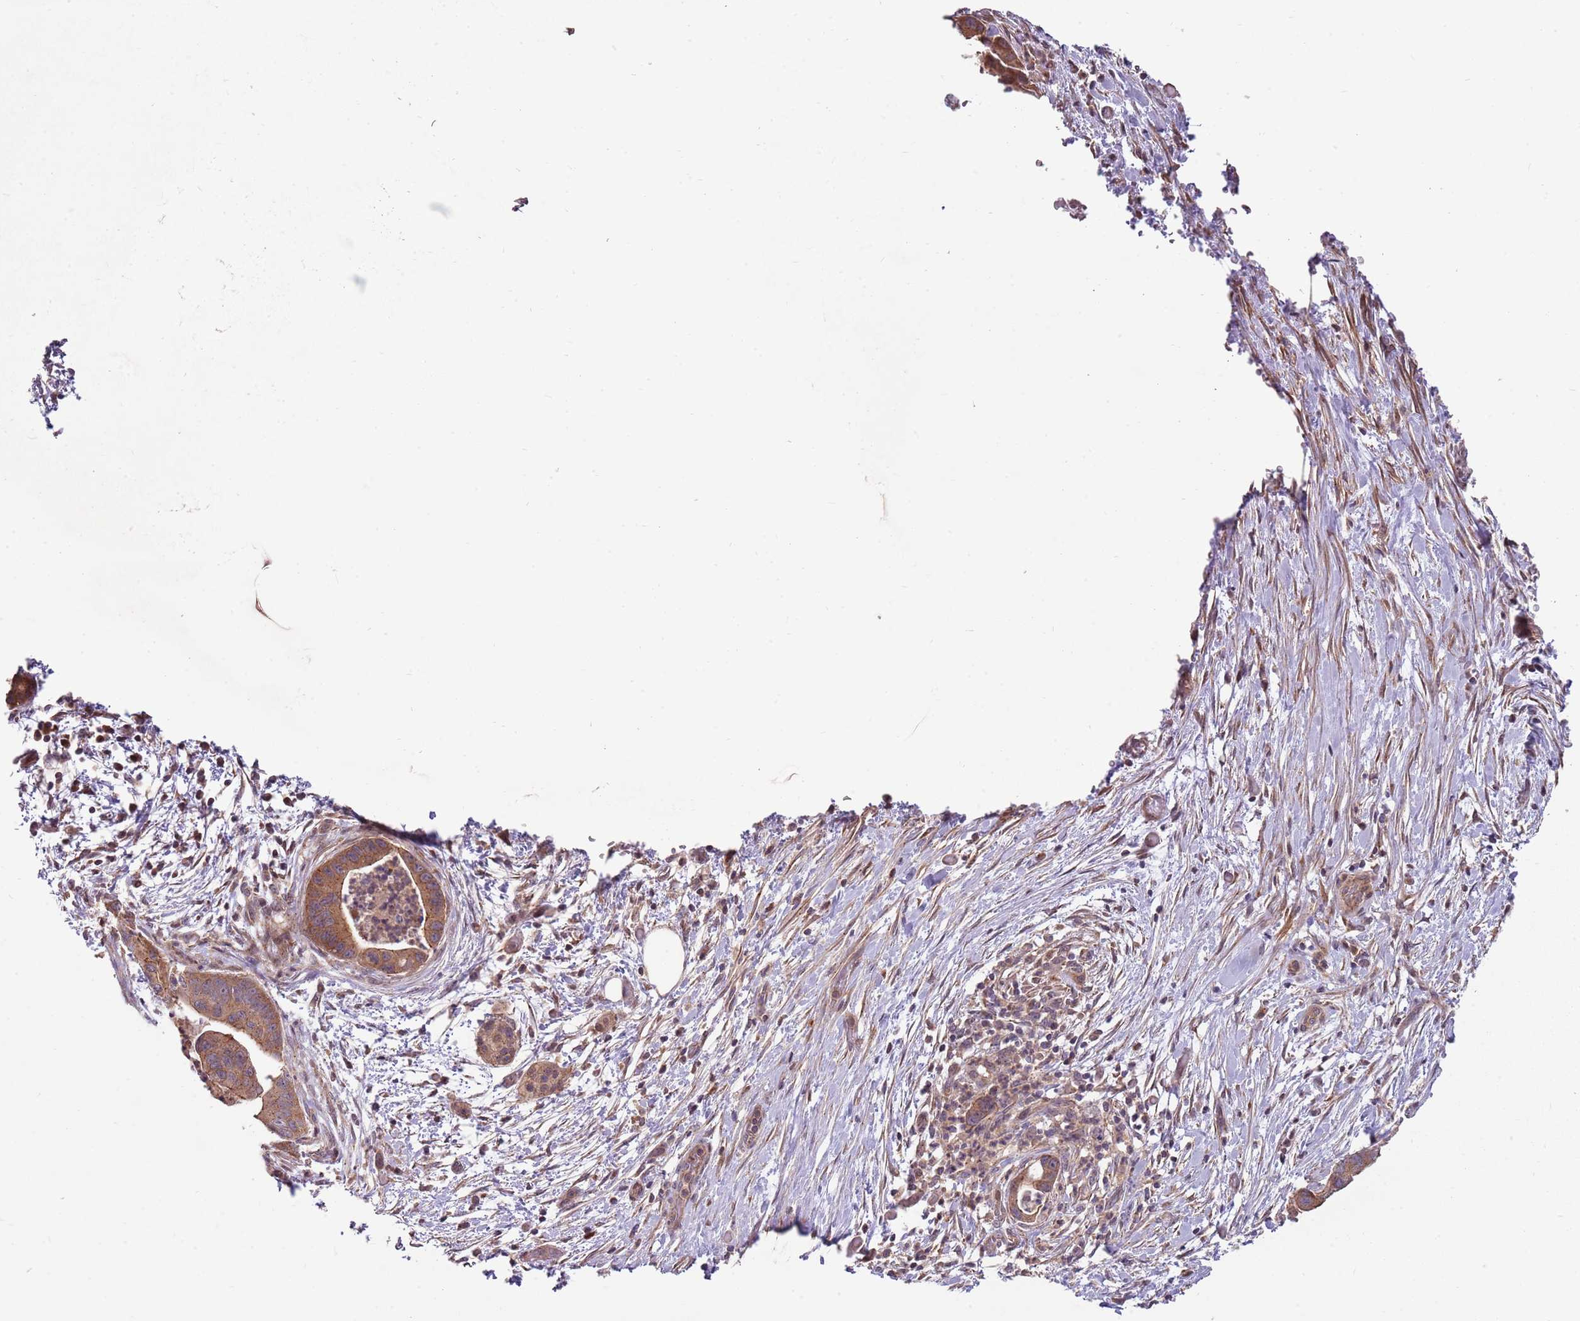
{"staining": {"intensity": "strong", "quantity": ">75%", "location": "cytoplasmic/membranous"}, "tissue": "pancreatic cancer", "cell_type": "Tumor cells", "image_type": "cancer", "snomed": [{"axis": "morphology", "description": "Adenocarcinoma, NOS"}, {"axis": "topography", "description": "Pancreas"}], "caption": "Pancreatic cancer (adenocarcinoma) stained with a brown dye demonstrates strong cytoplasmic/membranous positive expression in about >75% of tumor cells.", "gene": "SPATA31D1", "patient": {"sex": "male", "age": 73}}